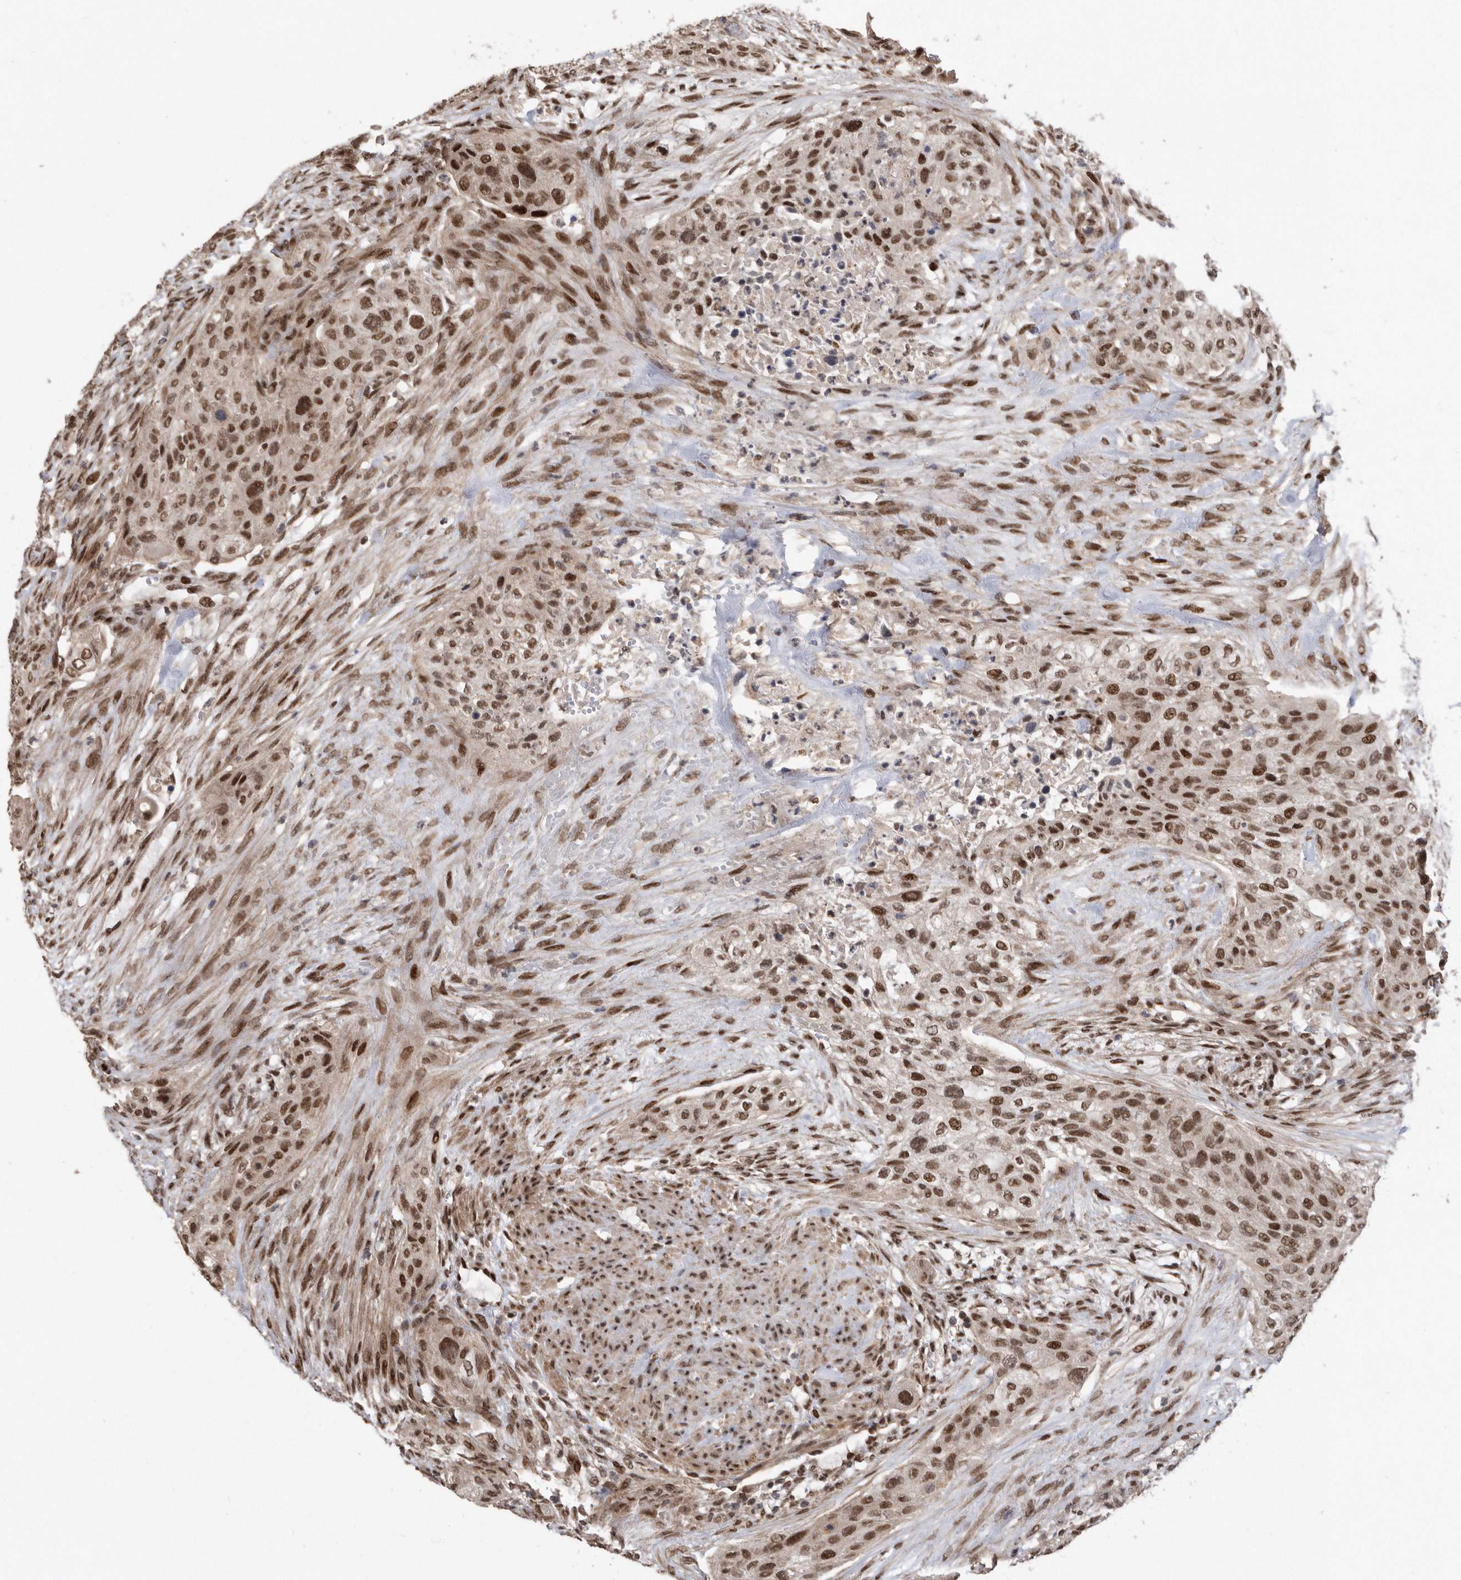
{"staining": {"intensity": "moderate", "quantity": ">75%", "location": "nuclear"}, "tissue": "urothelial cancer", "cell_type": "Tumor cells", "image_type": "cancer", "snomed": [{"axis": "morphology", "description": "Urothelial carcinoma, High grade"}, {"axis": "topography", "description": "Urinary bladder"}], "caption": "Protein expression analysis of high-grade urothelial carcinoma shows moderate nuclear expression in approximately >75% of tumor cells.", "gene": "TDRD3", "patient": {"sex": "male", "age": 35}}